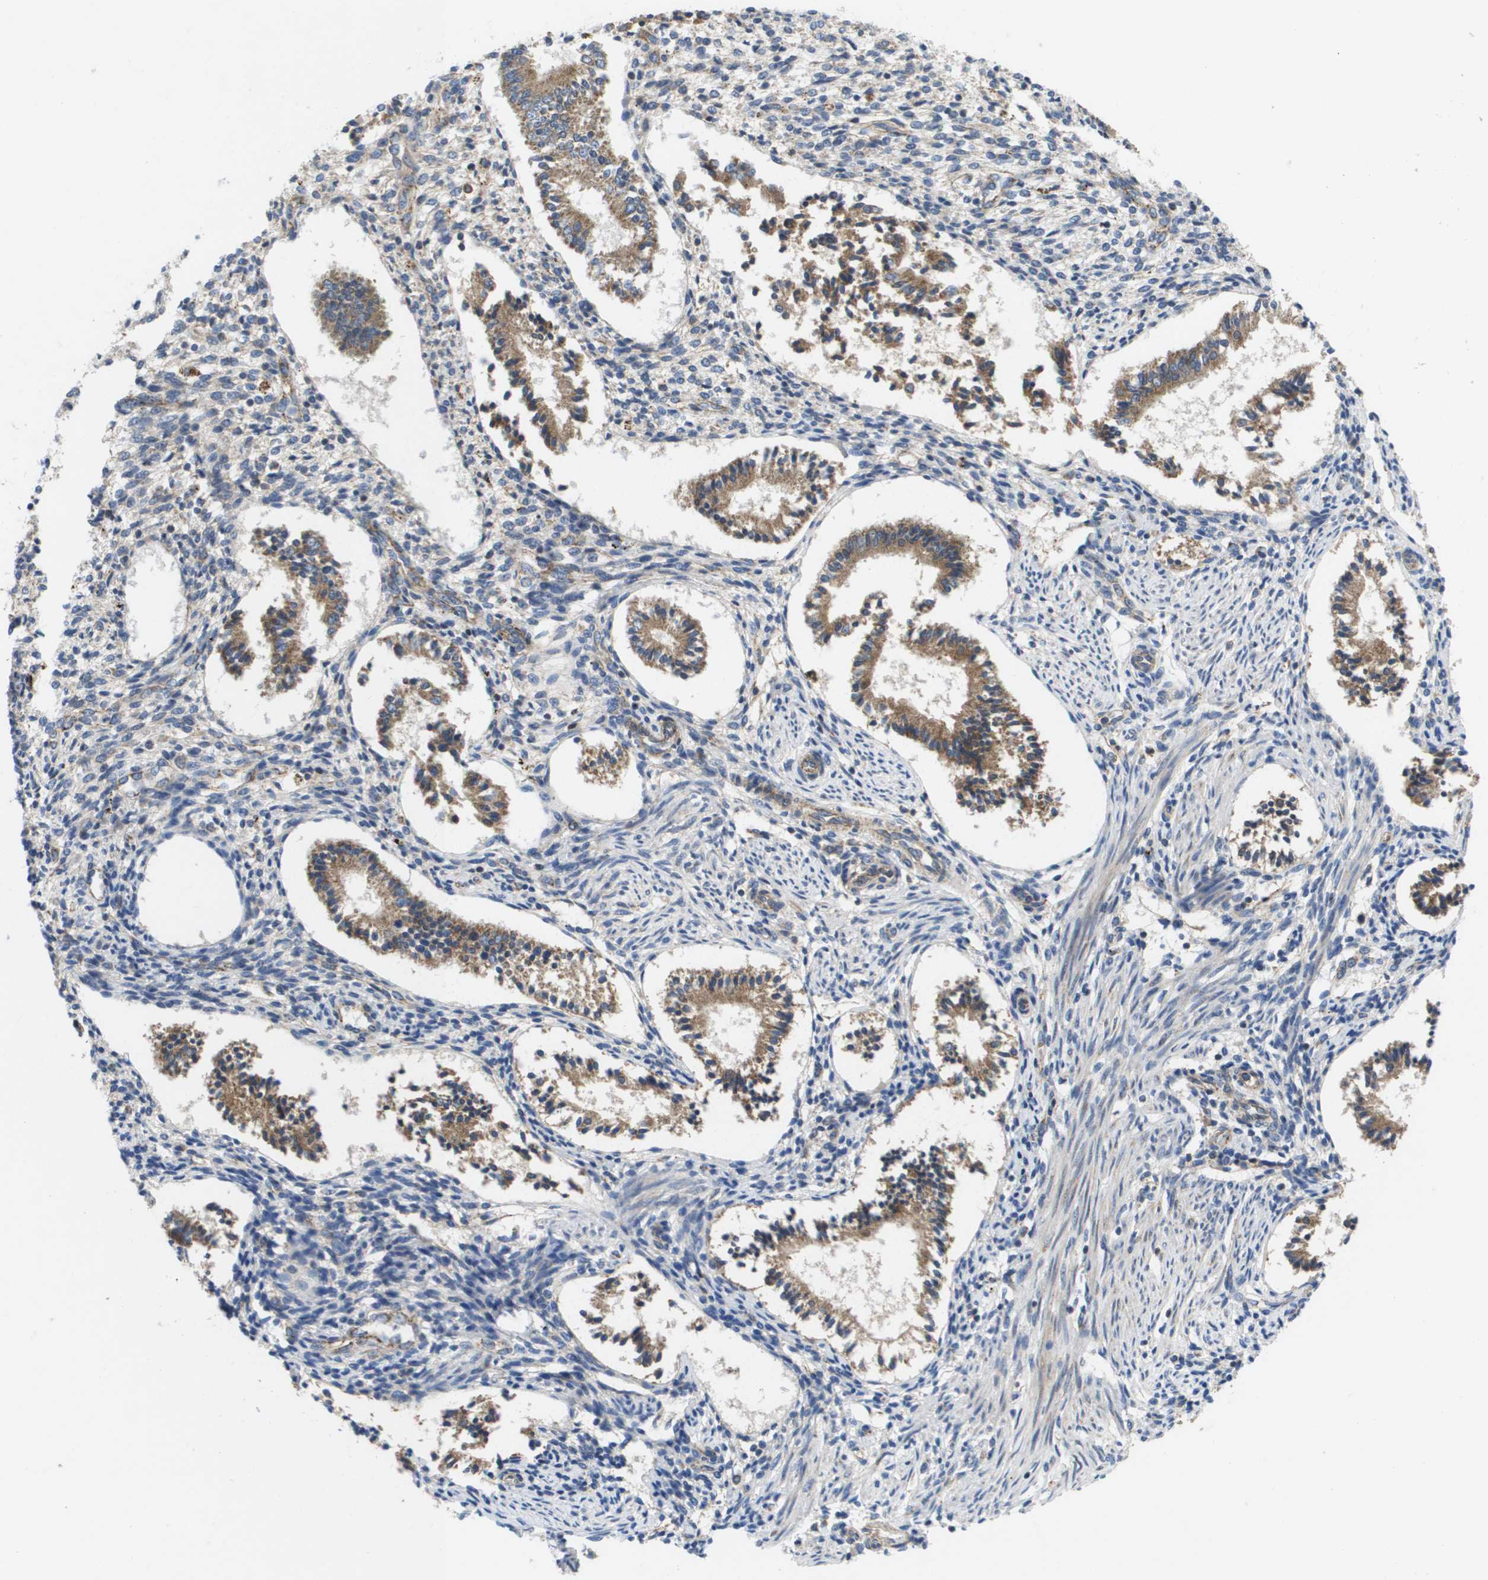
{"staining": {"intensity": "negative", "quantity": "none", "location": "none"}, "tissue": "endometrium", "cell_type": "Cells in endometrial stroma", "image_type": "normal", "snomed": [{"axis": "morphology", "description": "Normal tissue, NOS"}, {"axis": "topography", "description": "Endometrium"}], "caption": "This is a image of IHC staining of unremarkable endometrium, which shows no staining in cells in endometrial stroma. (DAB immunohistochemistry (IHC), high magnification).", "gene": "FIS1", "patient": {"sex": "female", "age": 42}}